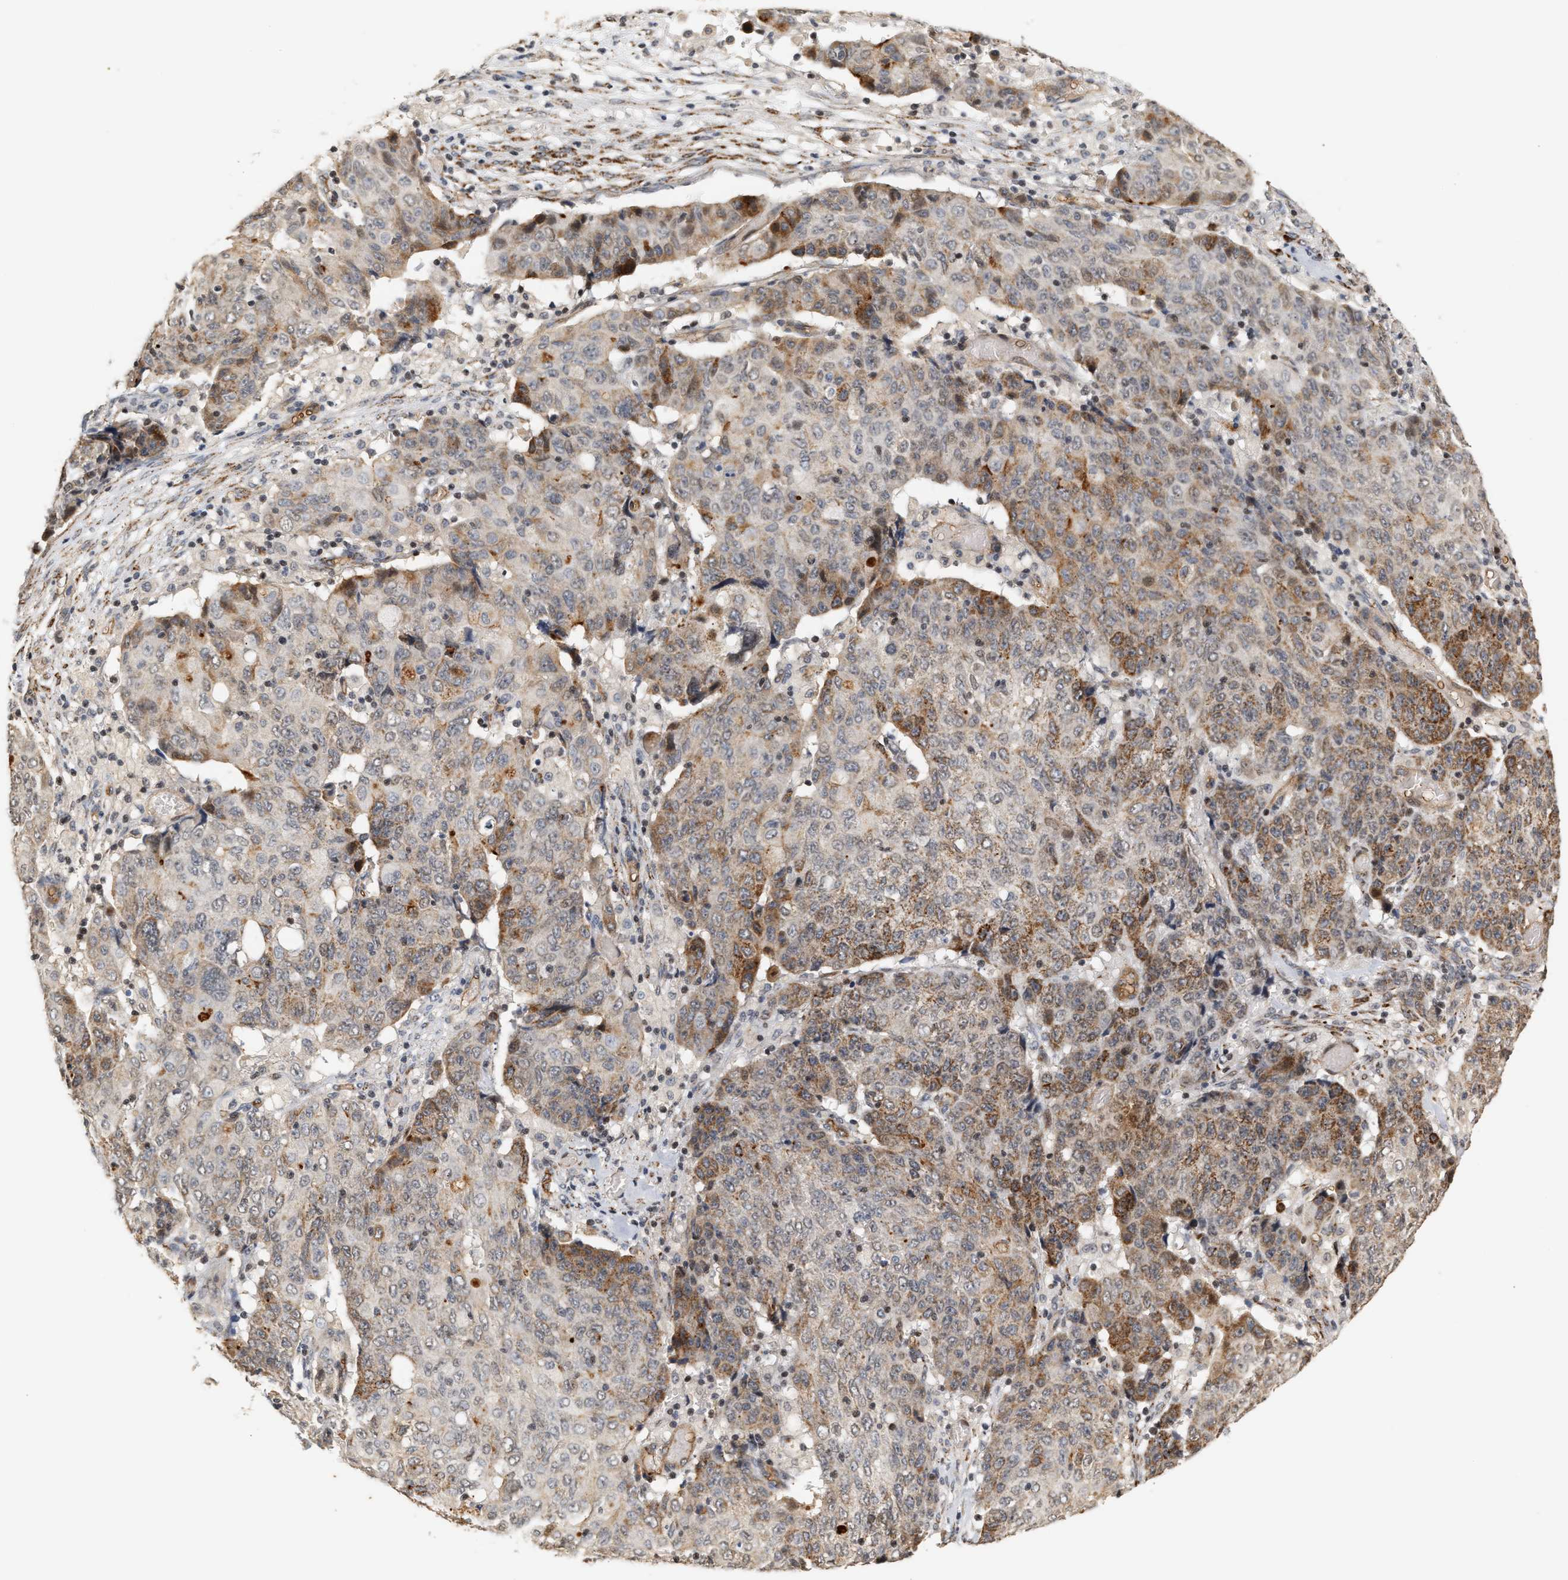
{"staining": {"intensity": "moderate", "quantity": "<25%", "location": "cytoplasmic/membranous"}, "tissue": "ovarian cancer", "cell_type": "Tumor cells", "image_type": "cancer", "snomed": [{"axis": "morphology", "description": "Carcinoma, endometroid"}, {"axis": "topography", "description": "Ovary"}], "caption": "The image displays immunohistochemical staining of ovarian endometroid carcinoma. There is moderate cytoplasmic/membranous positivity is seen in about <25% of tumor cells.", "gene": "PLXND1", "patient": {"sex": "female", "age": 42}}